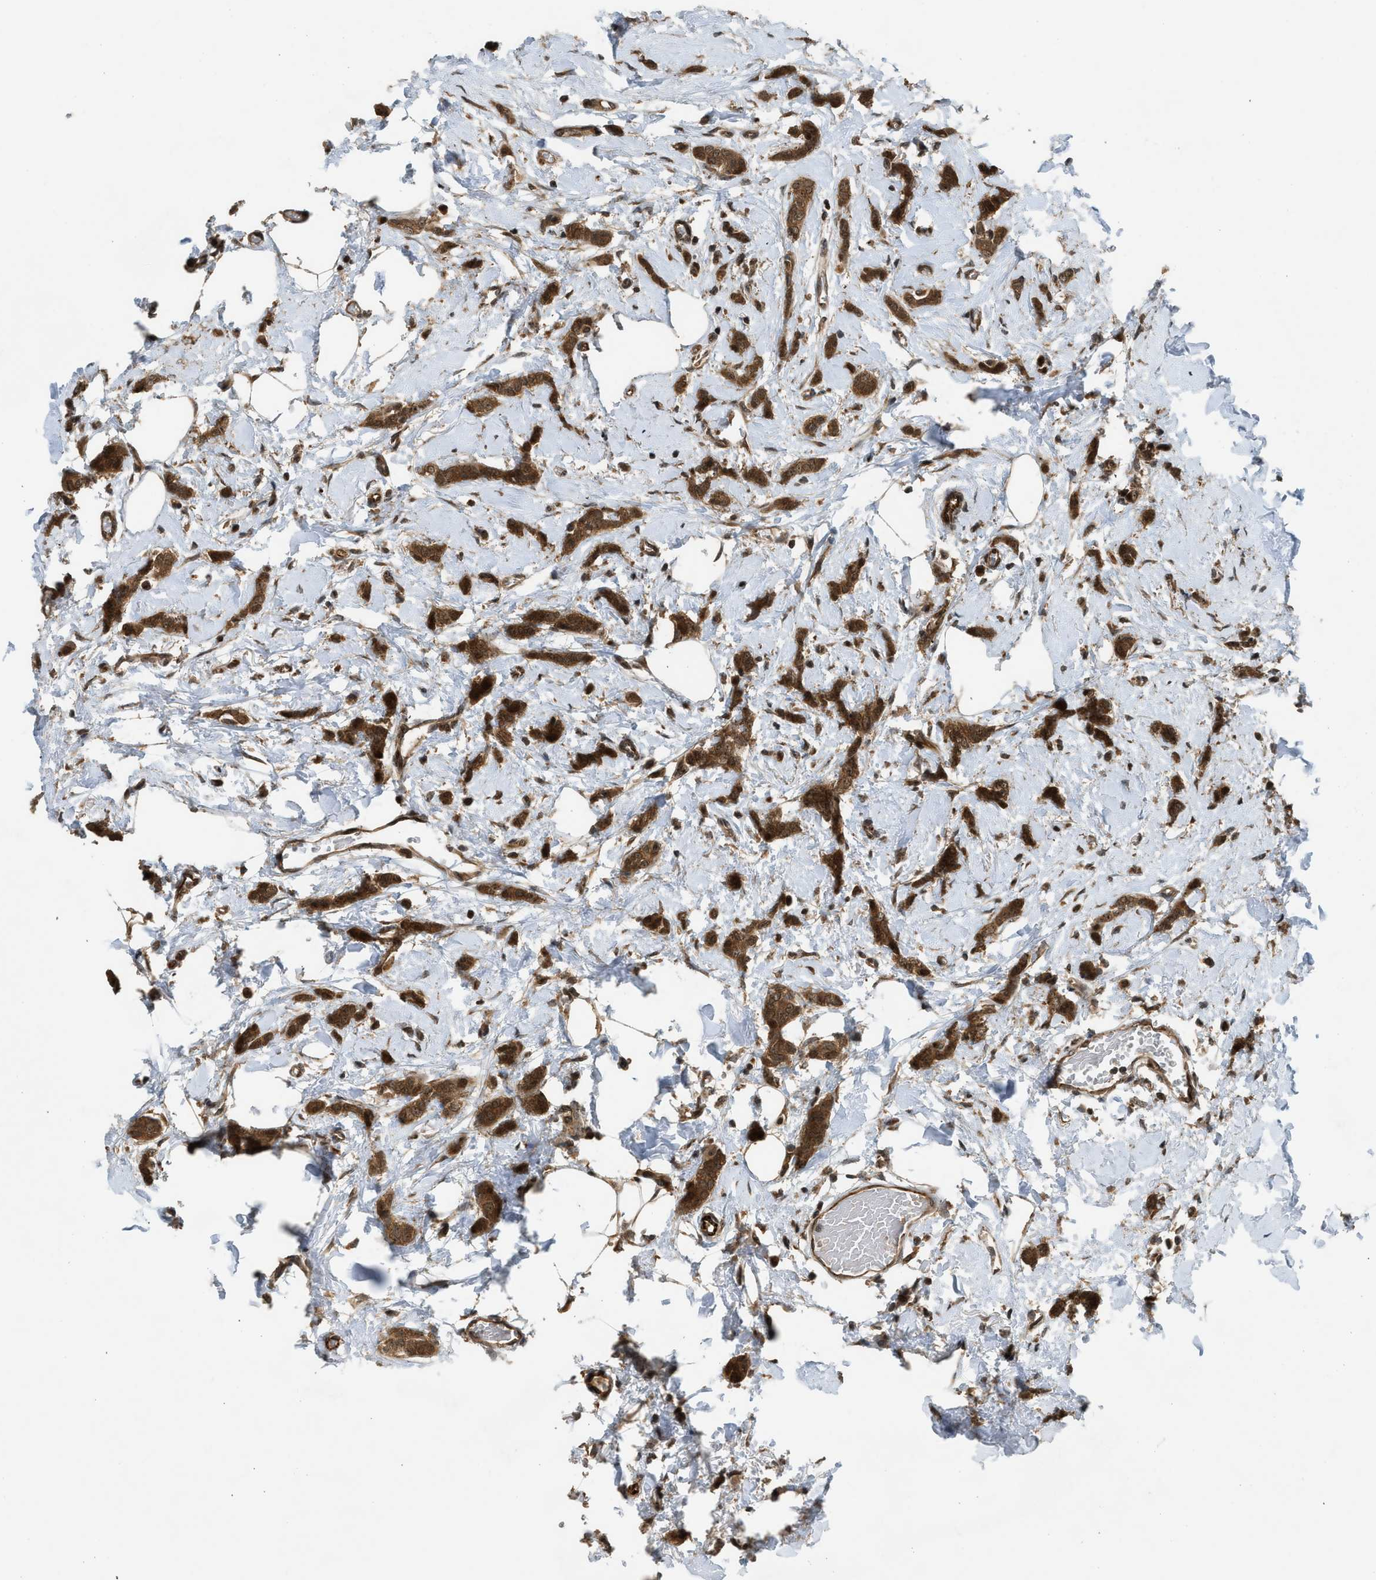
{"staining": {"intensity": "strong", "quantity": ">75%", "location": "cytoplasmic/membranous"}, "tissue": "breast cancer", "cell_type": "Tumor cells", "image_type": "cancer", "snomed": [{"axis": "morphology", "description": "Lobular carcinoma"}, {"axis": "topography", "description": "Skin"}, {"axis": "topography", "description": "Breast"}], "caption": "Human breast lobular carcinoma stained for a protein (brown) demonstrates strong cytoplasmic/membranous positive staining in about >75% of tumor cells.", "gene": "TXNL1", "patient": {"sex": "female", "age": 46}}